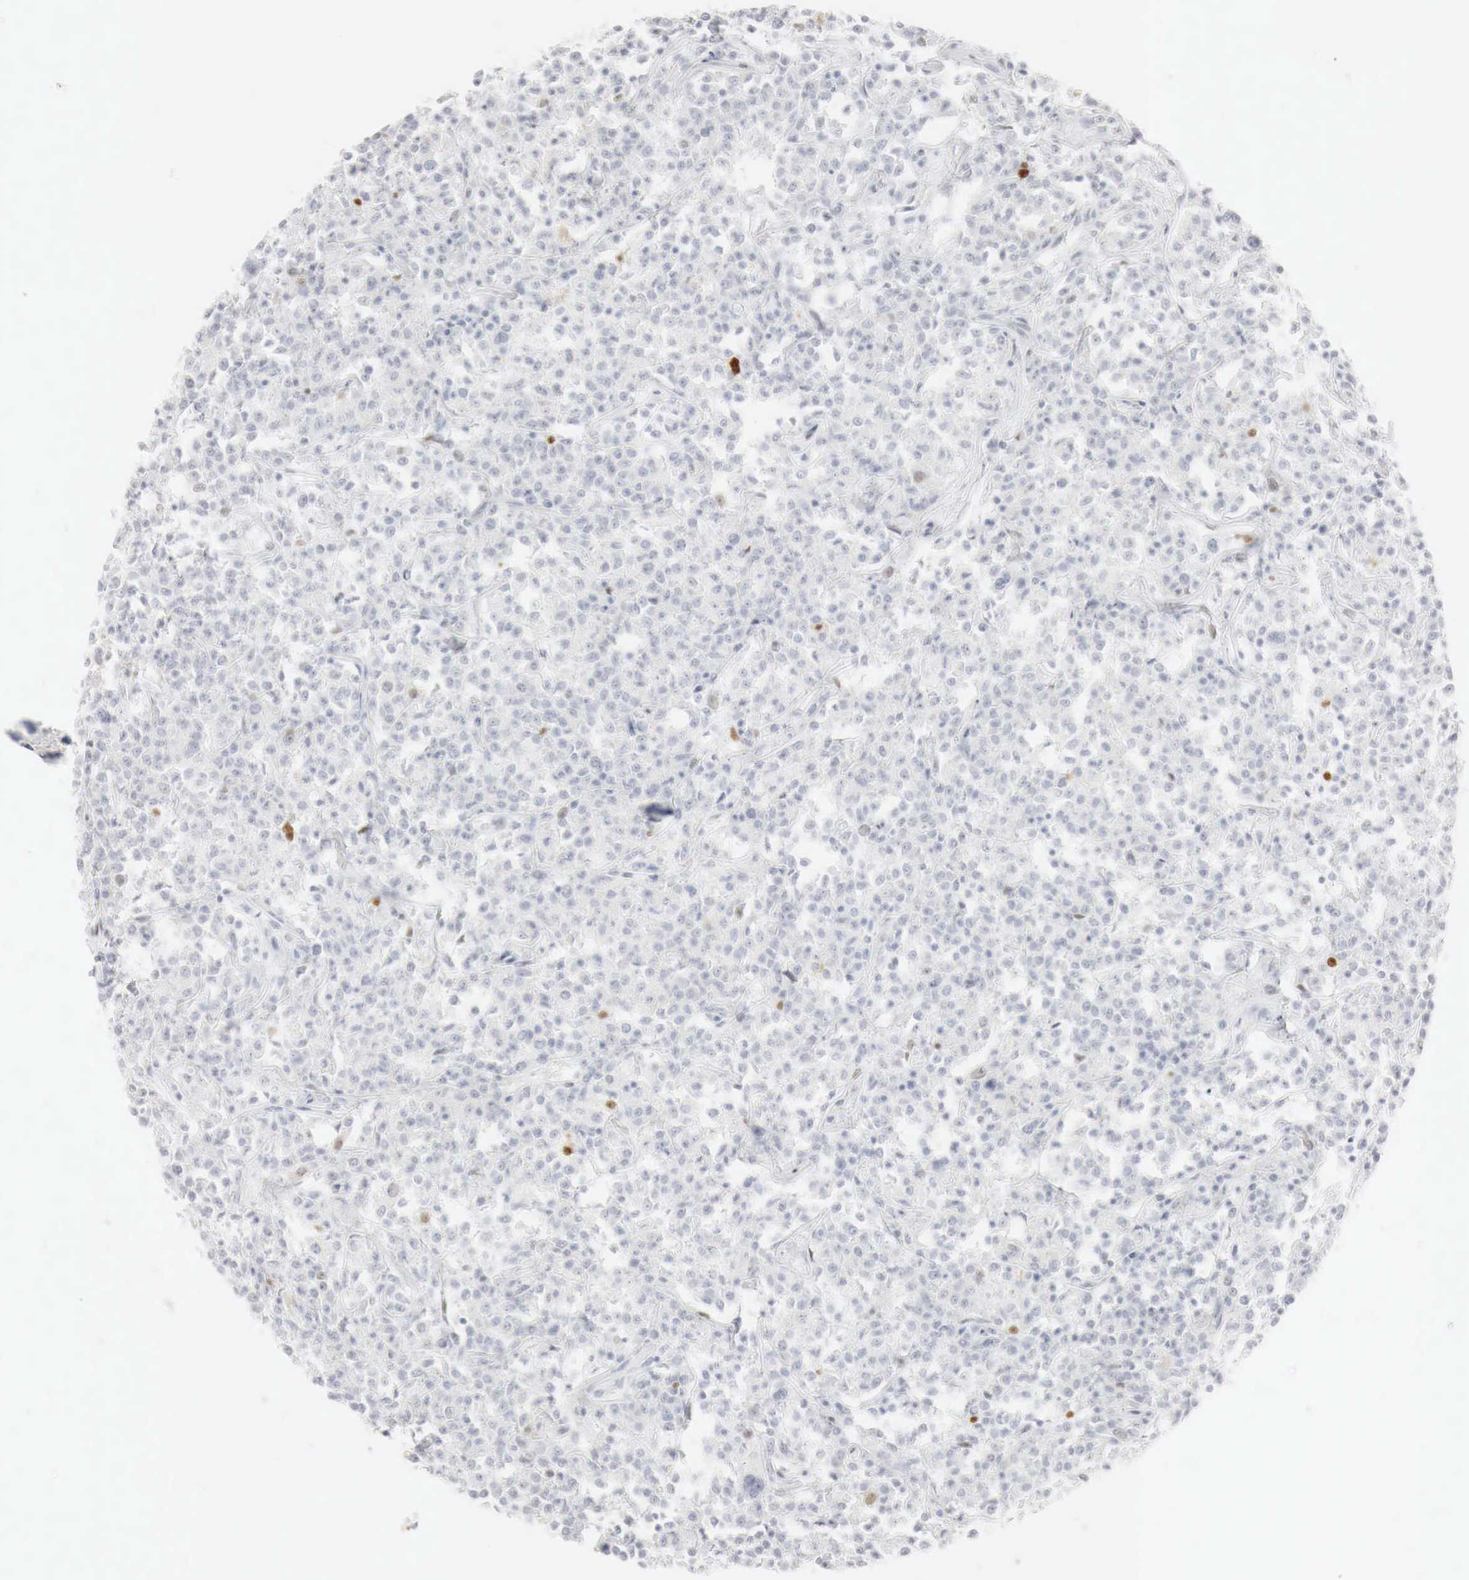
{"staining": {"intensity": "negative", "quantity": "none", "location": "none"}, "tissue": "lymphoma", "cell_type": "Tumor cells", "image_type": "cancer", "snomed": [{"axis": "morphology", "description": "Malignant lymphoma, non-Hodgkin's type, Low grade"}, {"axis": "topography", "description": "Small intestine"}], "caption": "A micrograph of lymphoma stained for a protein demonstrates no brown staining in tumor cells.", "gene": "TP63", "patient": {"sex": "female", "age": 59}}